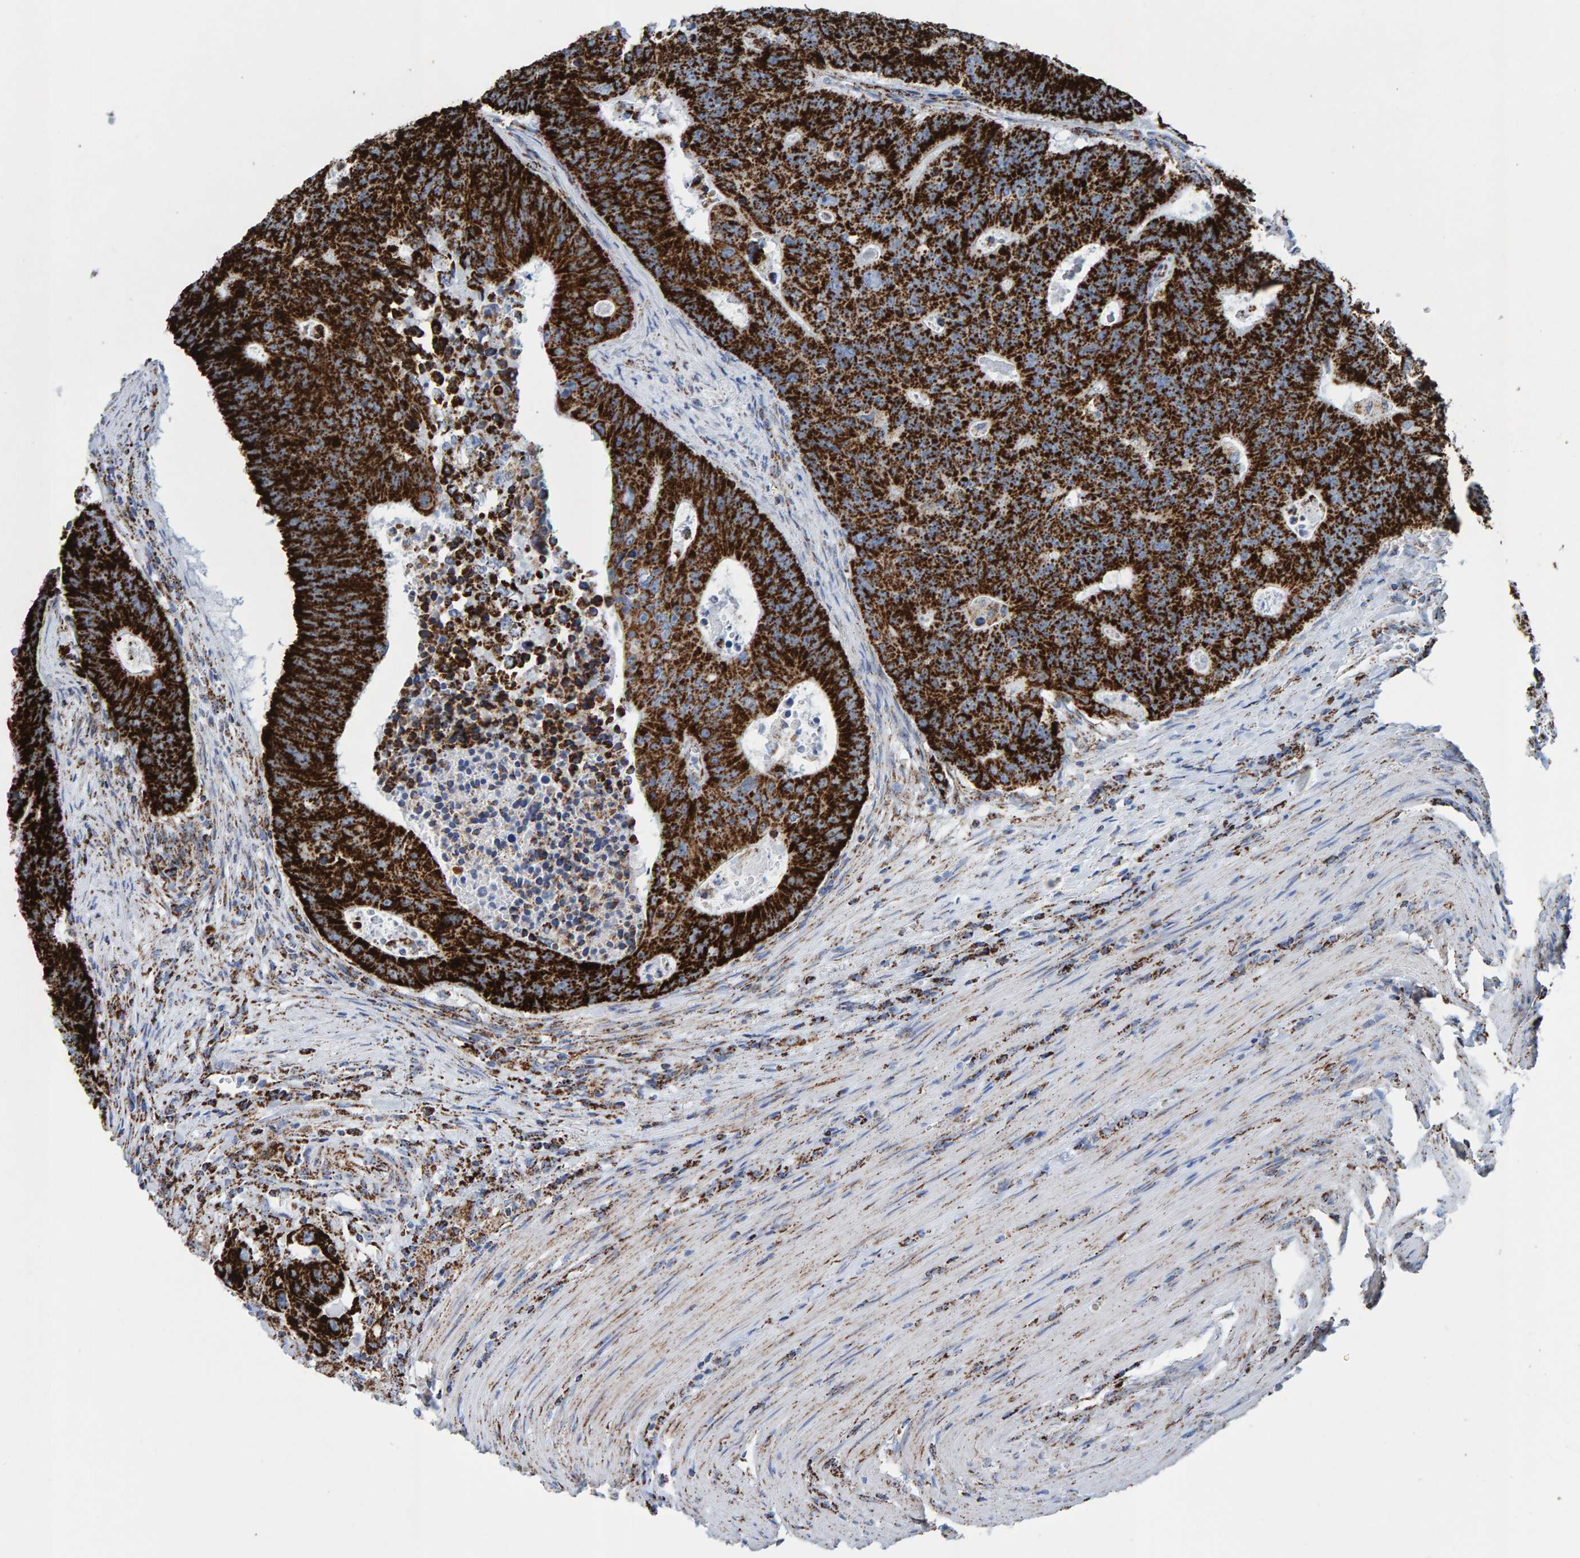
{"staining": {"intensity": "strong", "quantity": ">75%", "location": "cytoplasmic/membranous"}, "tissue": "colorectal cancer", "cell_type": "Tumor cells", "image_type": "cancer", "snomed": [{"axis": "morphology", "description": "Adenocarcinoma, NOS"}, {"axis": "topography", "description": "Colon"}], "caption": "High-magnification brightfield microscopy of colorectal cancer stained with DAB (brown) and counterstained with hematoxylin (blue). tumor cells exhibit strong cytoplasmic/membranous expression is present in about>75% of cells. The protein of interest is shown in brown color, while the nuclei are stained blue.", "gene": "ENSG00000262660", "patient": {"sex": "male", "age": 87}}